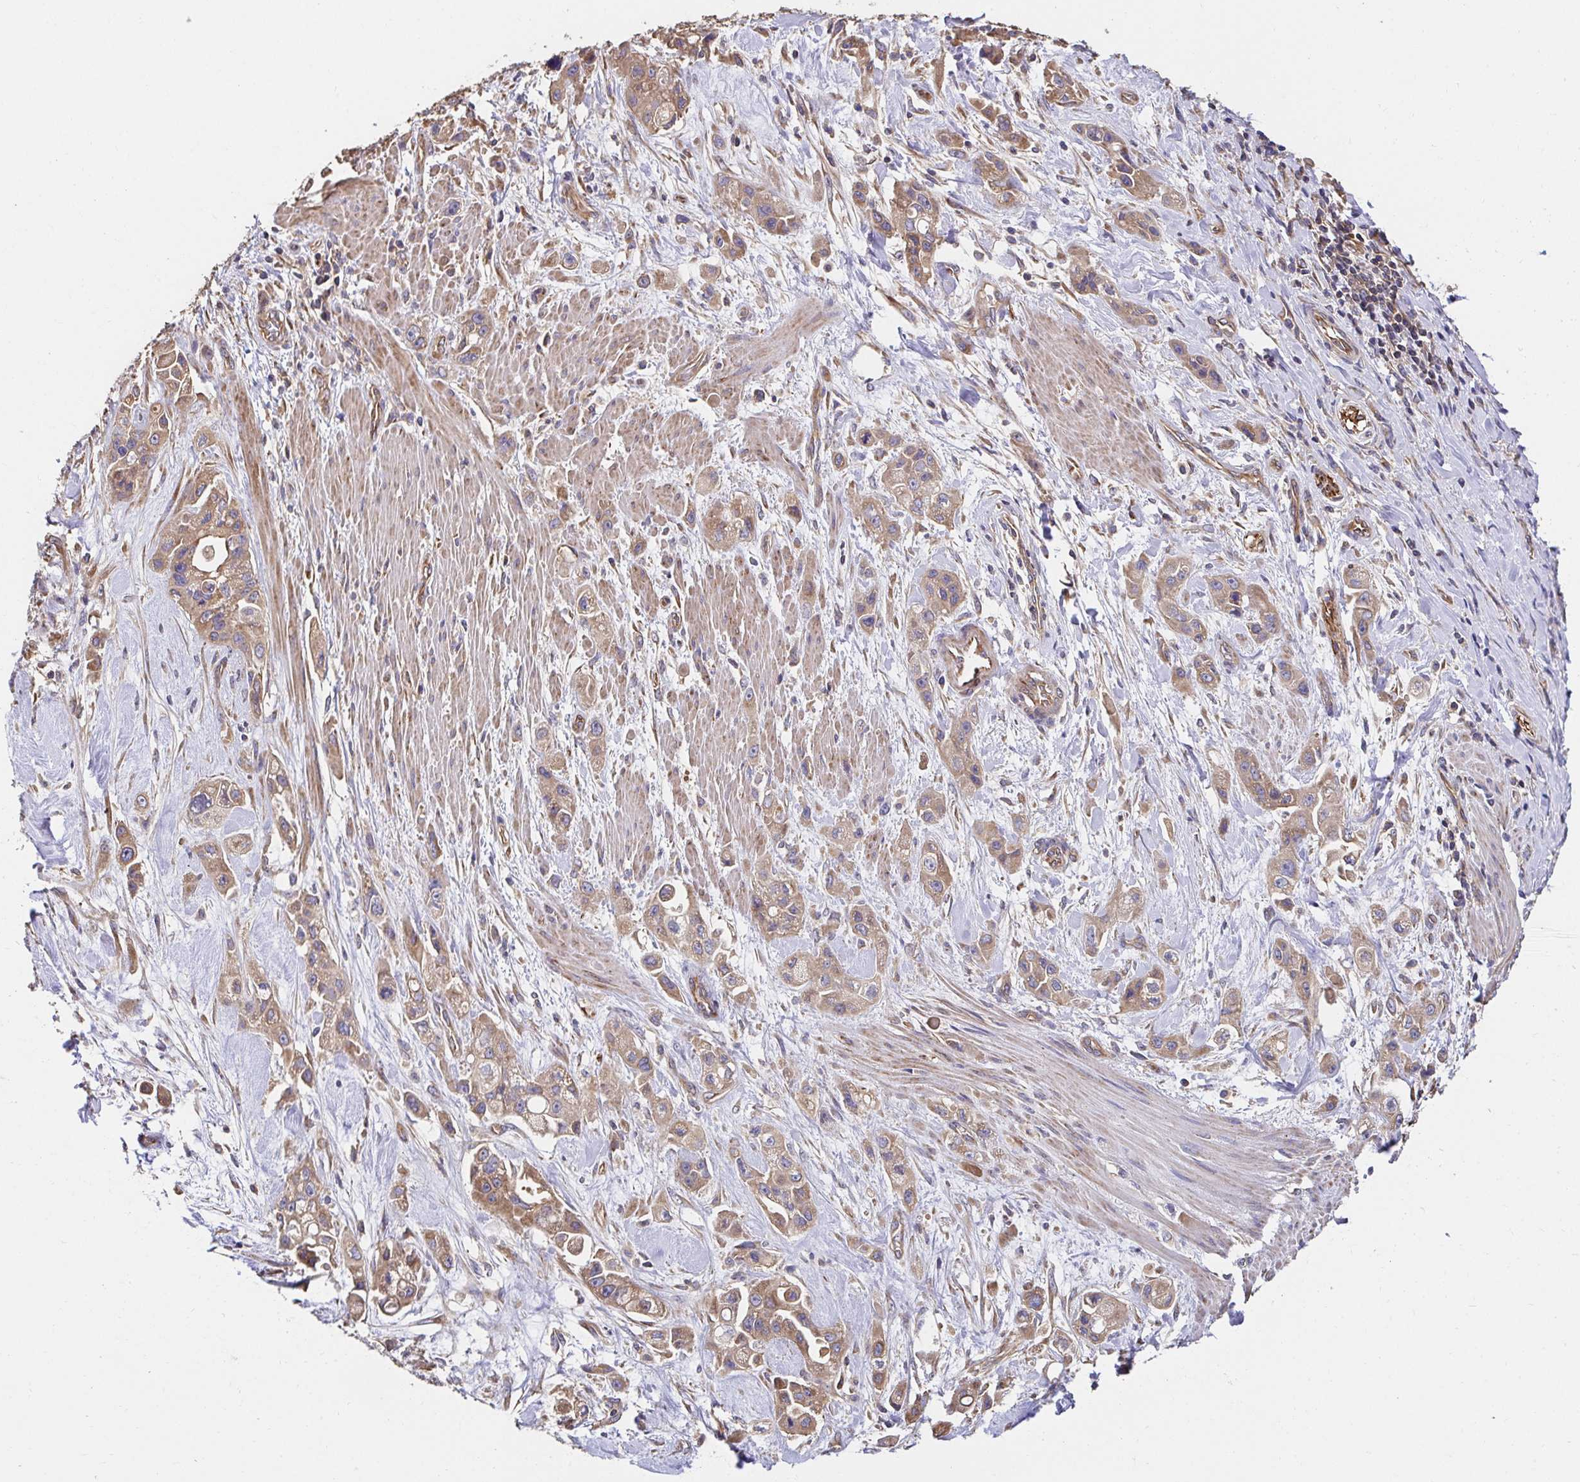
{"staining": {"intensity": "moderate", "quantity": ">75%", "location": "cytoplasmic/membranous"}, "tissue": "pancreatic cancer", "cell_type": "Tumor cells", "image_type": "cancer", "snomed": [{"axis": "morphology", "description": "Adenocarcinoma, NOS"}, {"axis": "topography", "description": "Pancreas"}], "caption": "Moderate cytoplasmic/membranous expression is appreciated in approximately >75% of tumor cells in pancreatic adenocarcinoma. Nuclei are stained in blue.", "gene": "APBB1", "patient": {"sex": "female", "age": 66}}